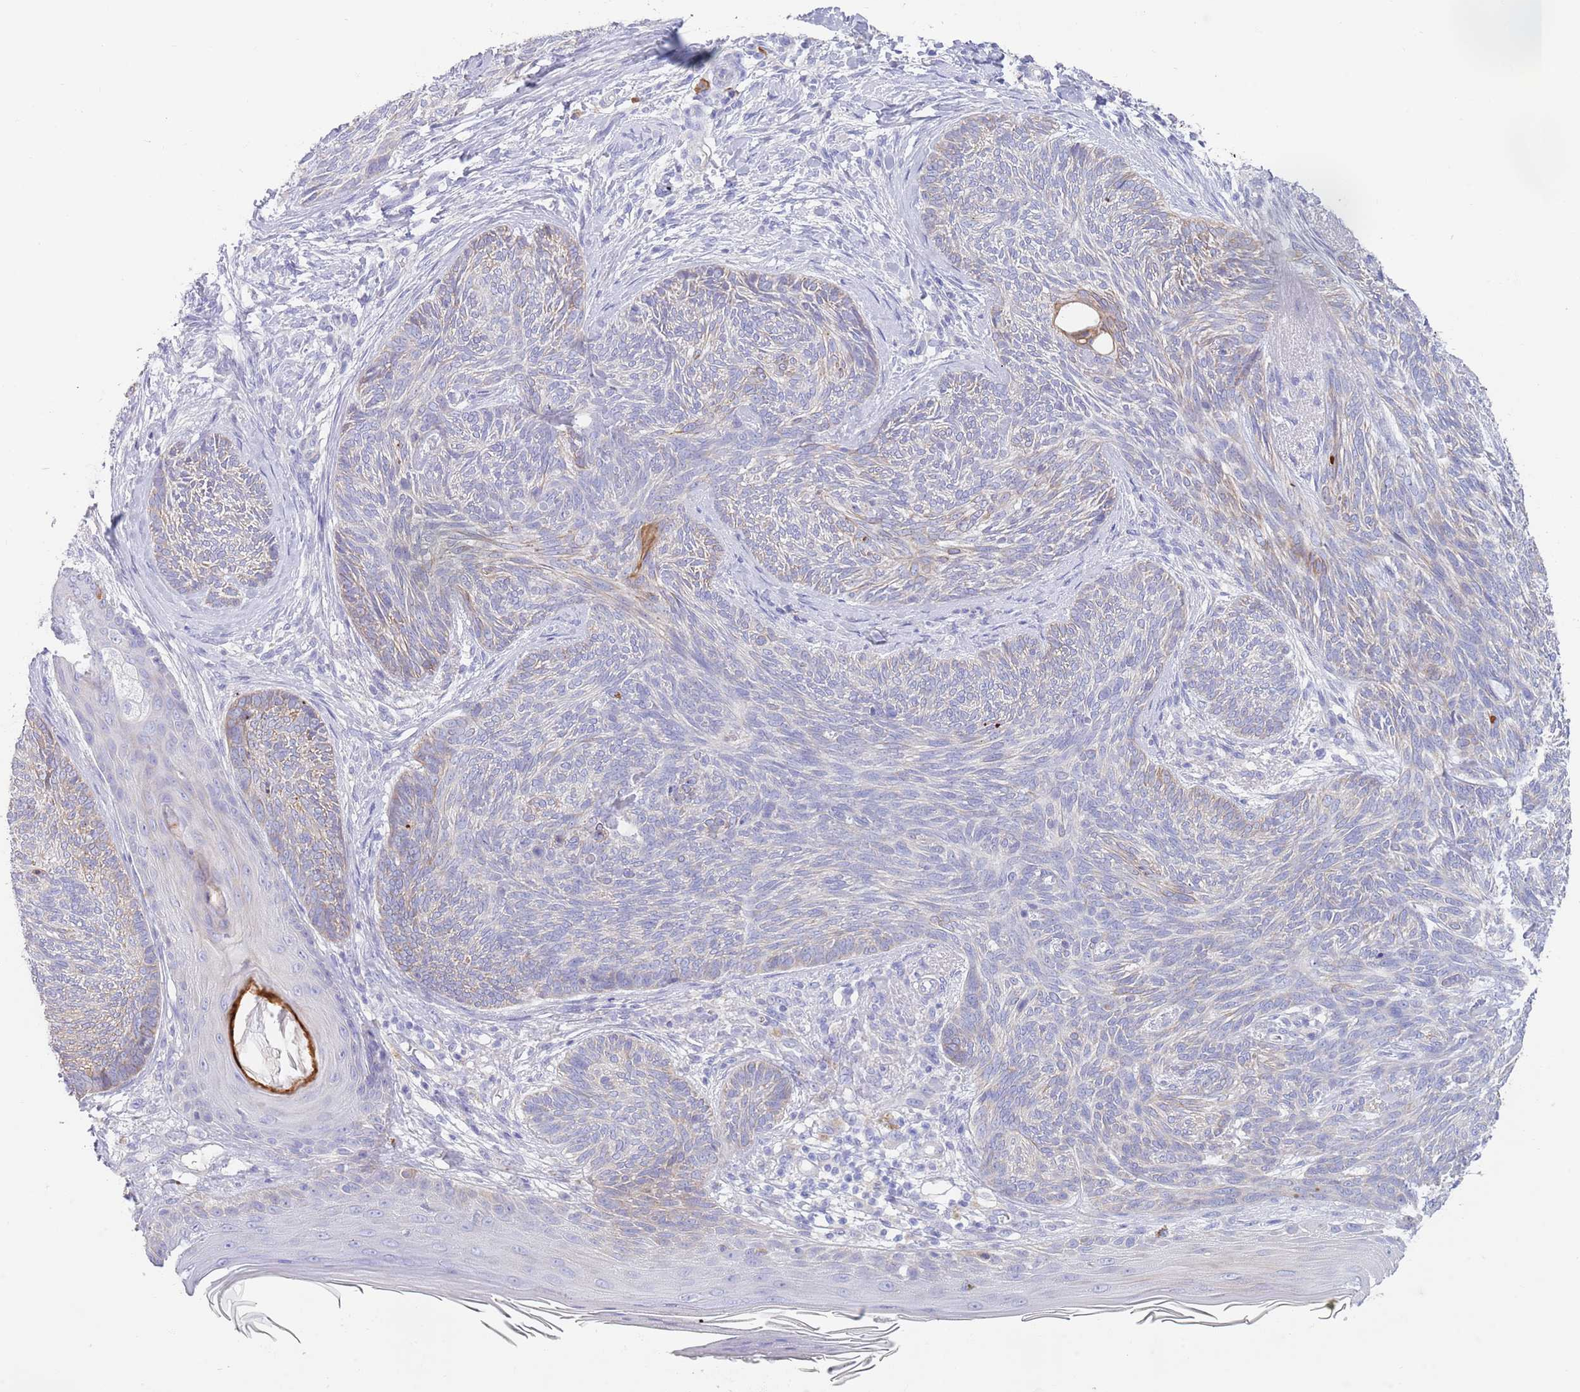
{"staining": {"intensity": "negative", "quantity": "none", "location": "none"}, "tissue": "skin cancer", "cell_type": "Tumor cells", "image_type": "cancer", "snomed": [{"axis": "morphology", "description": "Basal cell carcinoma"}, {"axis": "topography", "description": "Skin"}], "caption": "The immunohistochemistry micrograph has no significant staining in tumor cells of skin cancer (basal cell carcinoma) tissue. (DAB (3,3'-diaminobenzidine) immunohistochemistry with hematoxylin counter stain).", "gene": "CCDC149", "patient": {"sex": "male", "age": 73}}